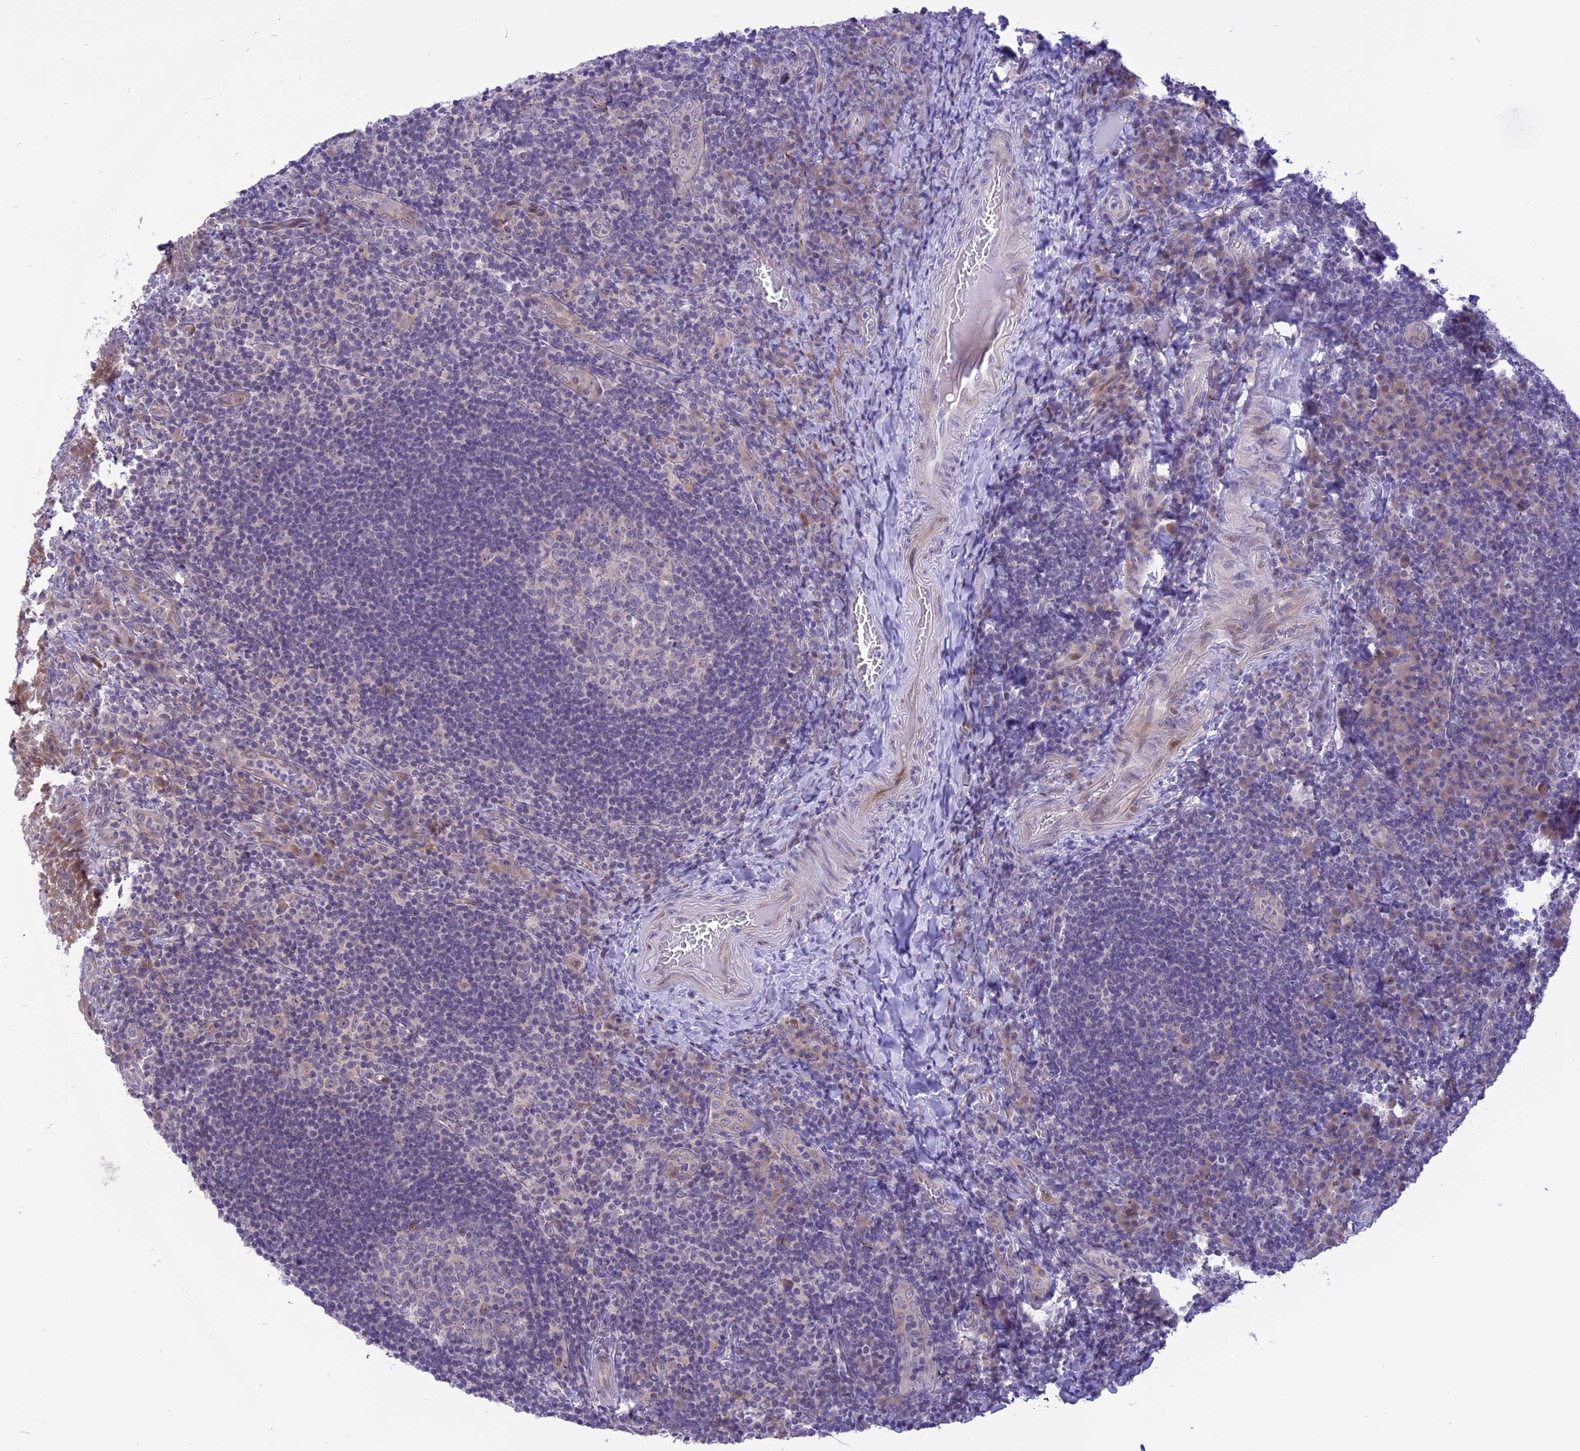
{"staining": {"intensity": "negative", "quantity": "none", "location": "none"}, "tissue": "tonsil", "cell_type": "Germinal center cells", "image_type": "normal", "snomed": [{"axis": "morphology", "description": "Normal tissue, NOS"}, {"axis": "topography", "description": "Tonsil"}], "caption": "Immunohistochemistry (IHC) micrograph of unremarkable tonsil: human tonsil stained with DAB displays no significant protein staining in germinal center cells. (DAB (3,3'-diaminobenzidine) IHC, high magnification).", "gene": "ZNF837", "patient": {"sex": "male", "age": 17}}